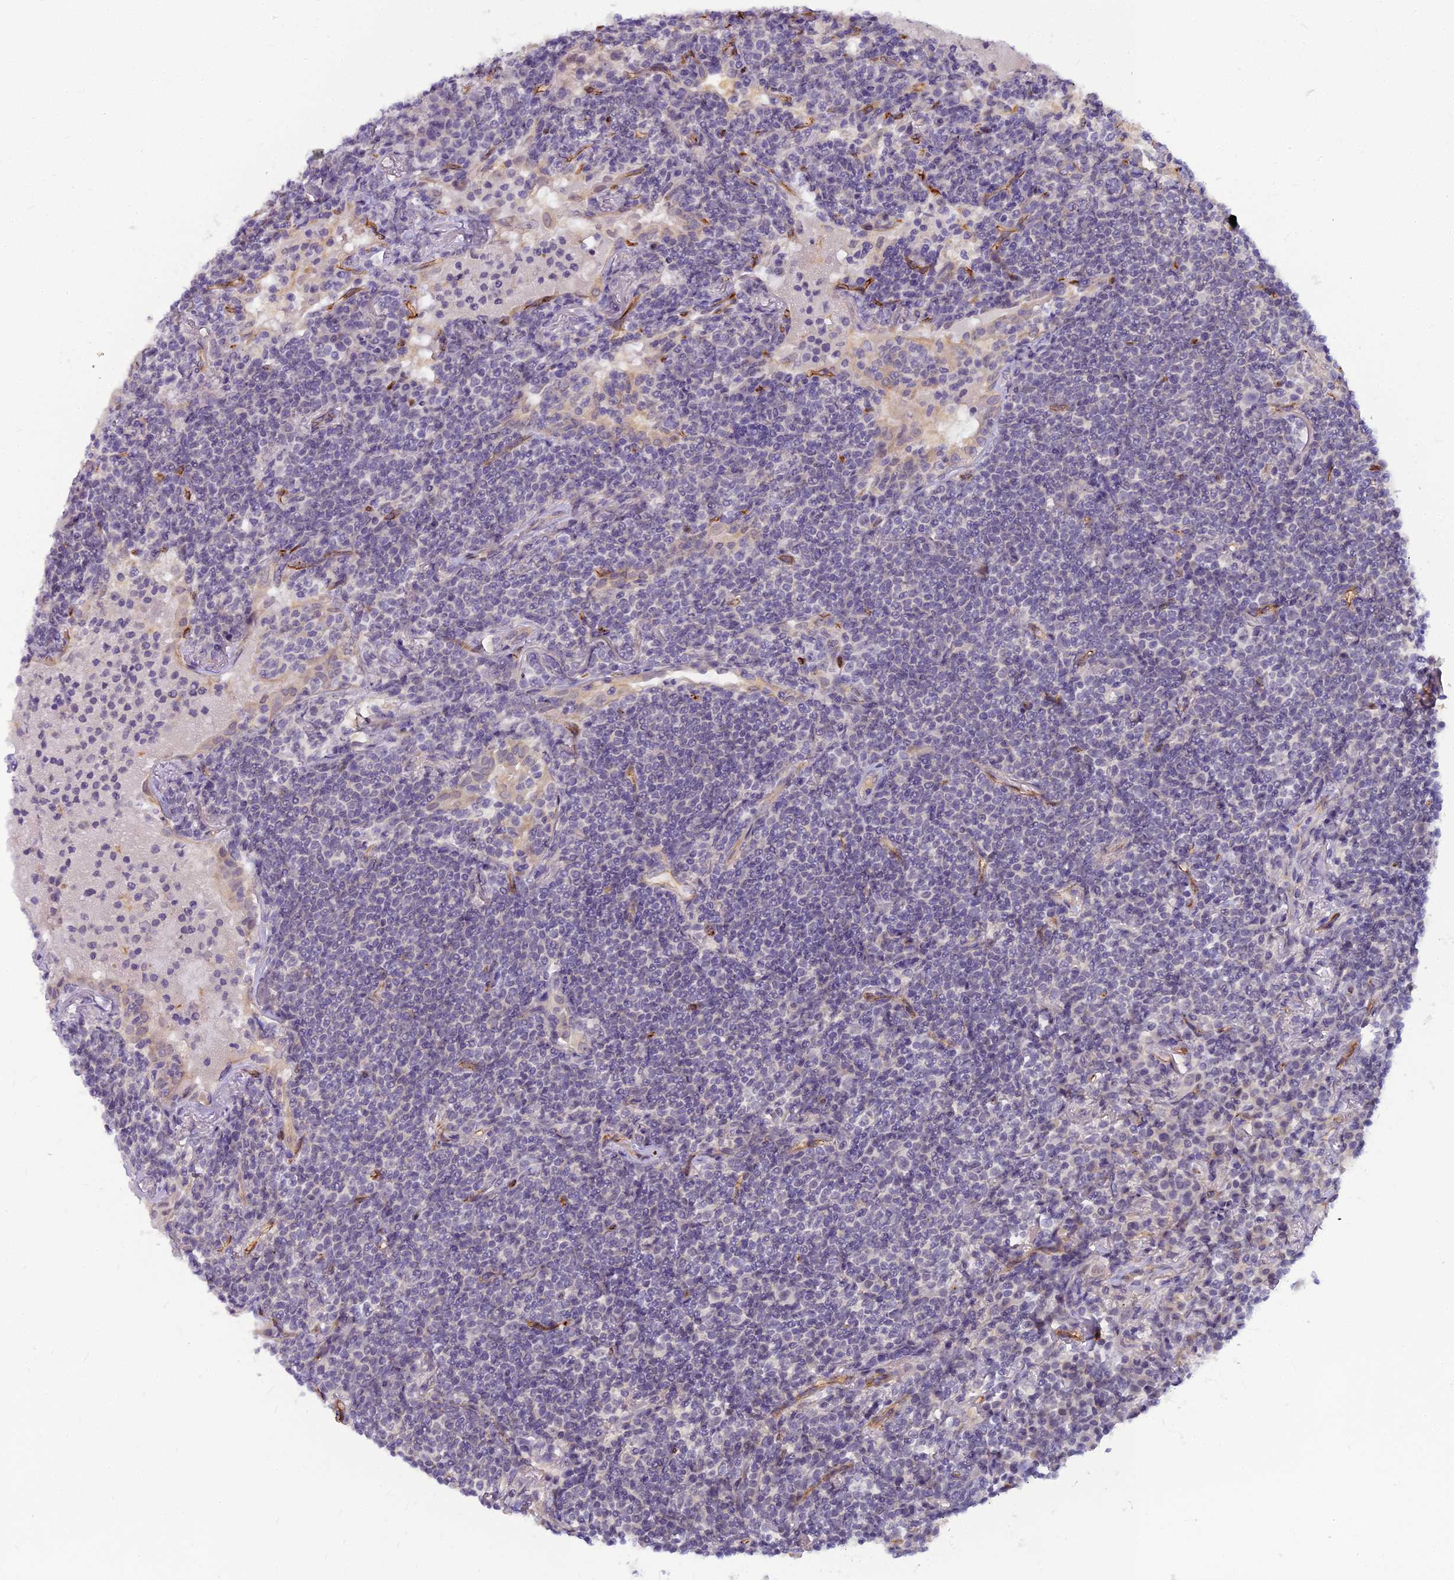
{"staining": {"intensity": "negative", "quantity": "none", "location": "none"}, "tissue": "lymphoma", "cell_type": "Tumor cells", "image_type": "cancer", "snomed": [{"axis": "morphology", "description": "Malignant lymphoma, non-Hodgkin's type, Low grade"}, {"axis": "topography", "description": "Lung"}], "caption": "Immunohistochemistry of malignant lymphoma, non-Hodgkin's type (low-grade) demonstrates no staining in tumor cells.", "gene": "RGL3", "patient": {"sex": "female", "age": 71}}